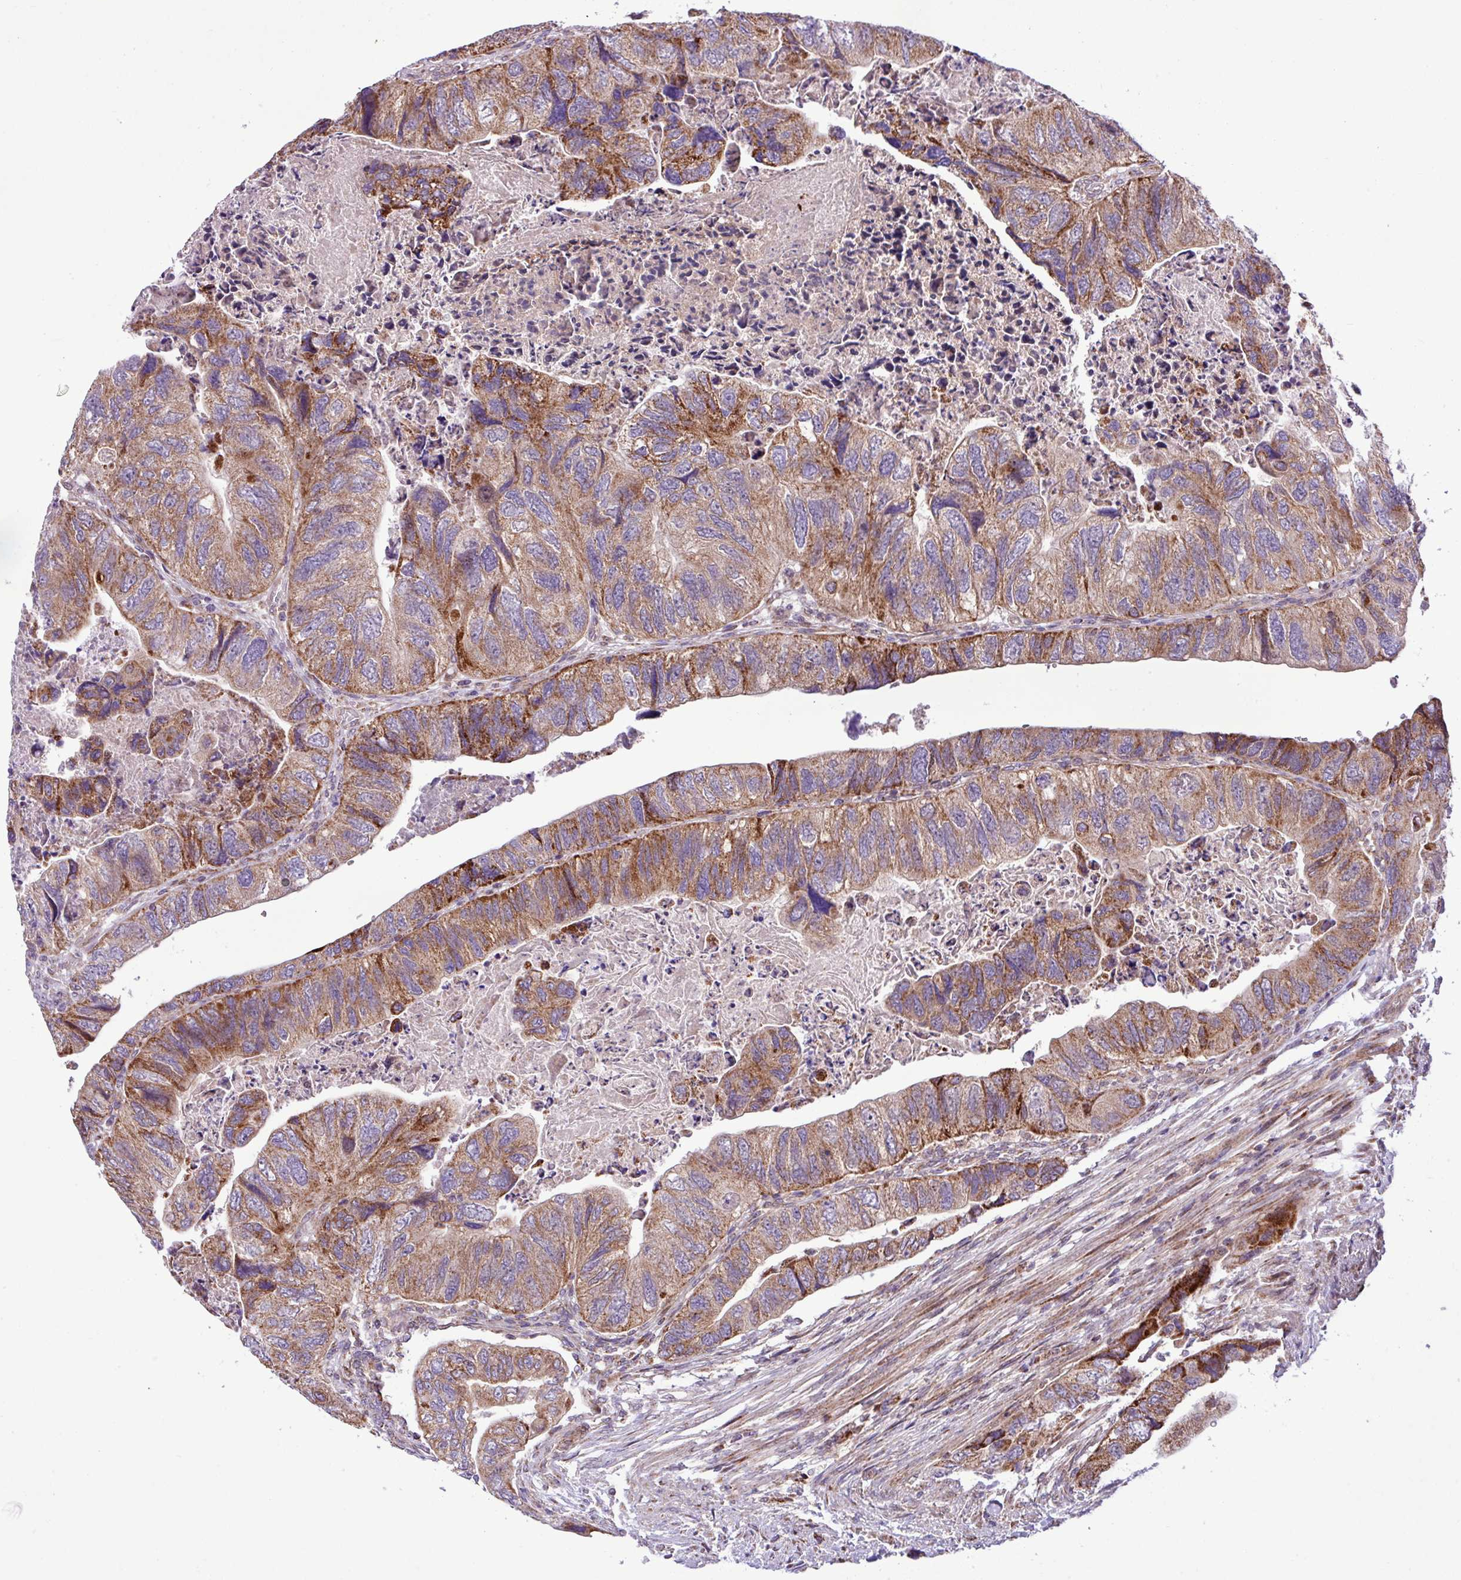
{"staining": {"intensity": "moderate", "quantity": ">75%", "location": "cytoplasmic/membranous"}, "tissue": "colorectal cancer", "cell_type": "Tumor cells", "image_type": "cancer", "snomed": [{"axis": "morphology", "description": "Adenocarcinoma, NOS"}, {"axis": "topography", "description": "Rectum"}], "caption": "The immunohistochemical stain shows moderate cytoplasmic/membranous expression in tumor cells of adenocarcinoma (colorectal) tissue.", "gene": "B3GNT9", "patient": {"sex": "male", "age": 63}}